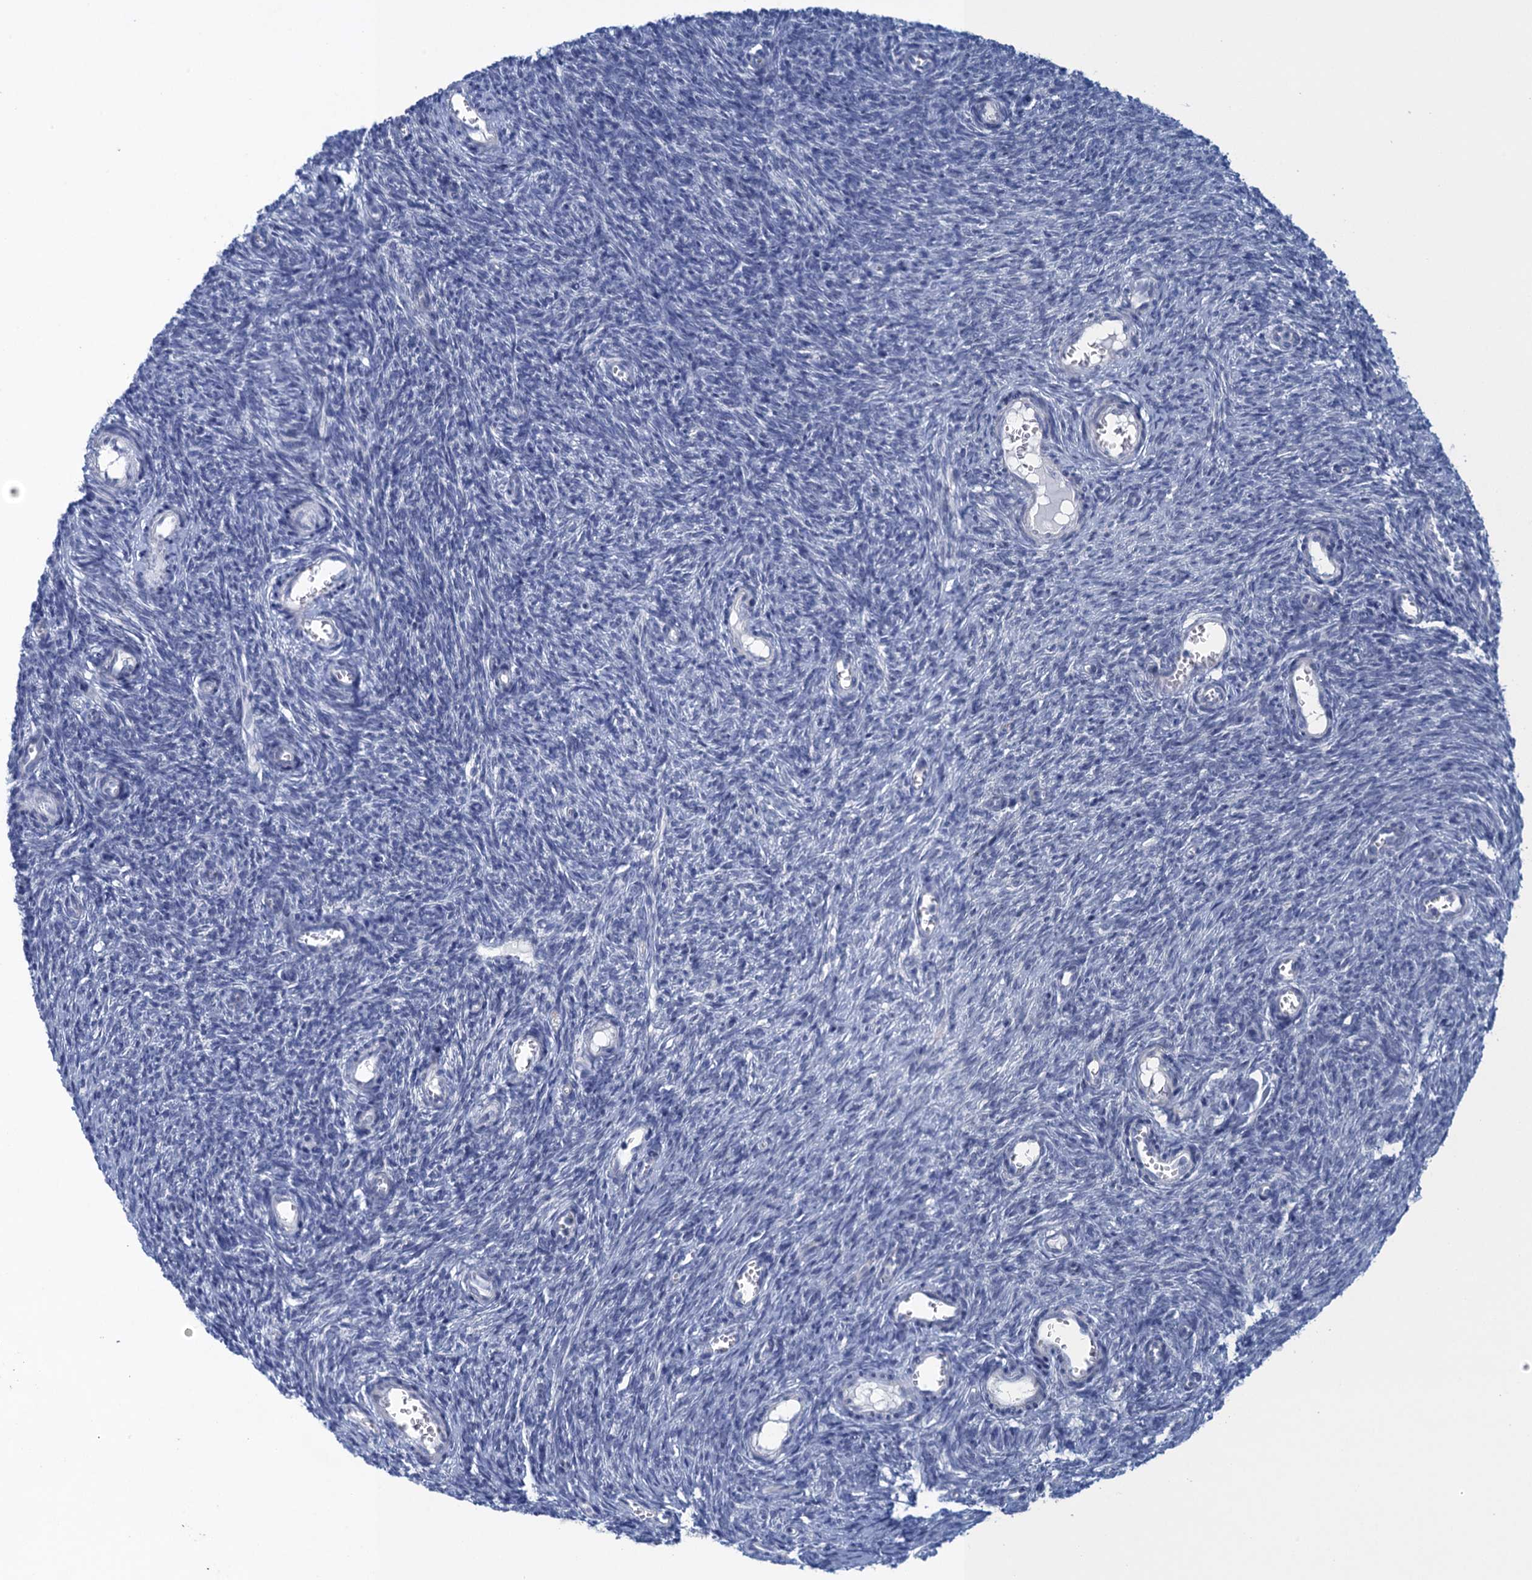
{"staining": {"intensity": "negative", "quantity": "none", "location": "none"}, "tissue": "ovary", "cell_type": "Ovarian stroma cells", "image_type": "normal", "snomed": [{"axis": "morphology", "description": "Normal tissue, NOS"}, {"axis": "topography", "description": "Ovary"}], "caption": "Protein analysis of unremarkable ovary shows no significant staining in ovarian stroma cells. (Immunohistochemistry (ihc), brightfield microscopy, high magnification).", "gene": "SCEL", "patient": {"sex": "female", "age": 44}}